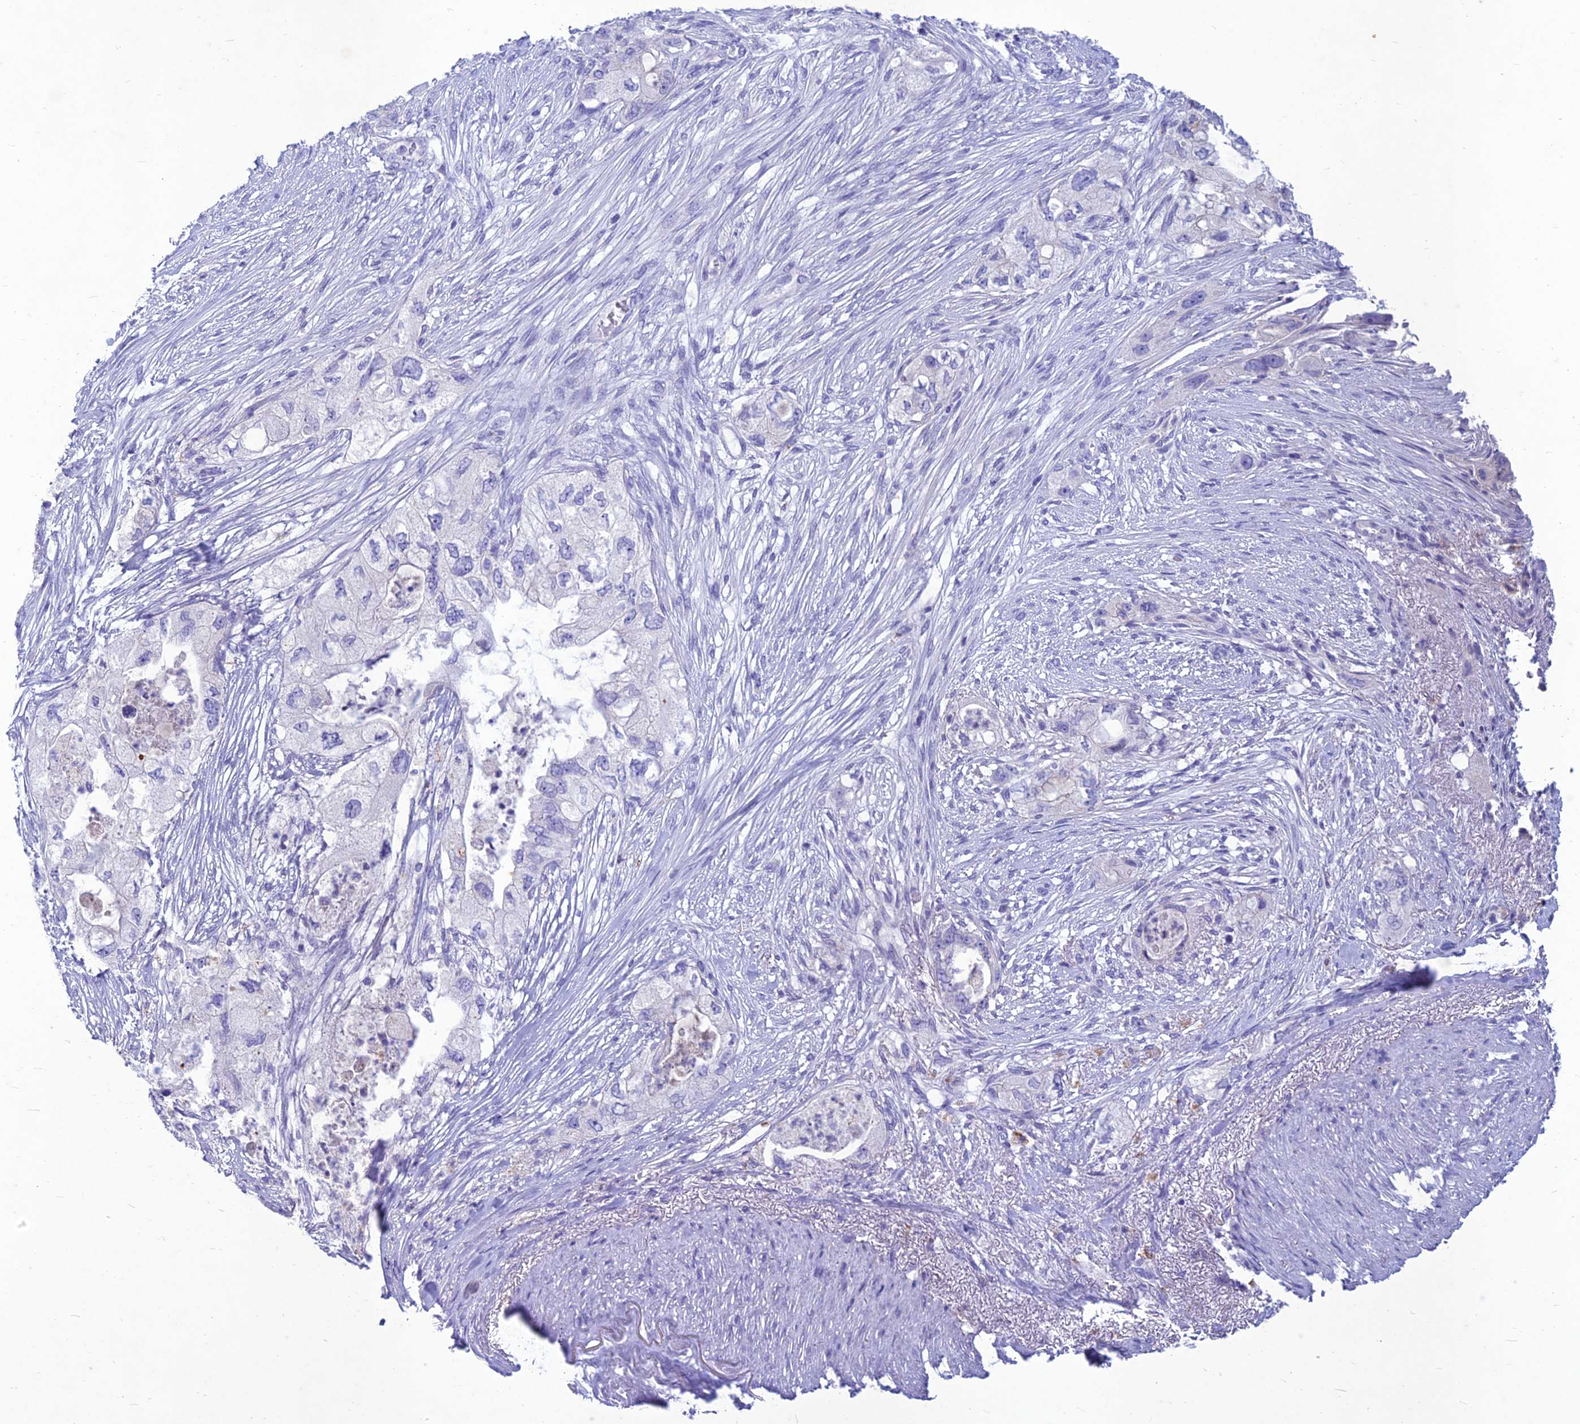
{"staining": {"intensity": "negative", "quantity": "none", "location": "none"}, "tissue": "pancreatic cancer", "cell_type": "Tumor cells", "image_type": "cancer", "snomed": [{"axis": "morphology", "description": "Adenocarcinoma, NOS"}, {"axis": "topography", "description": "Pancreas"}], "caption": "Adenocarcinoma (pancreatic) was stained to show a protein in brown. There is no significant staining in tumor cells.", "gene": "IFT172", "patient": {"sex": "female", "age": 73}}